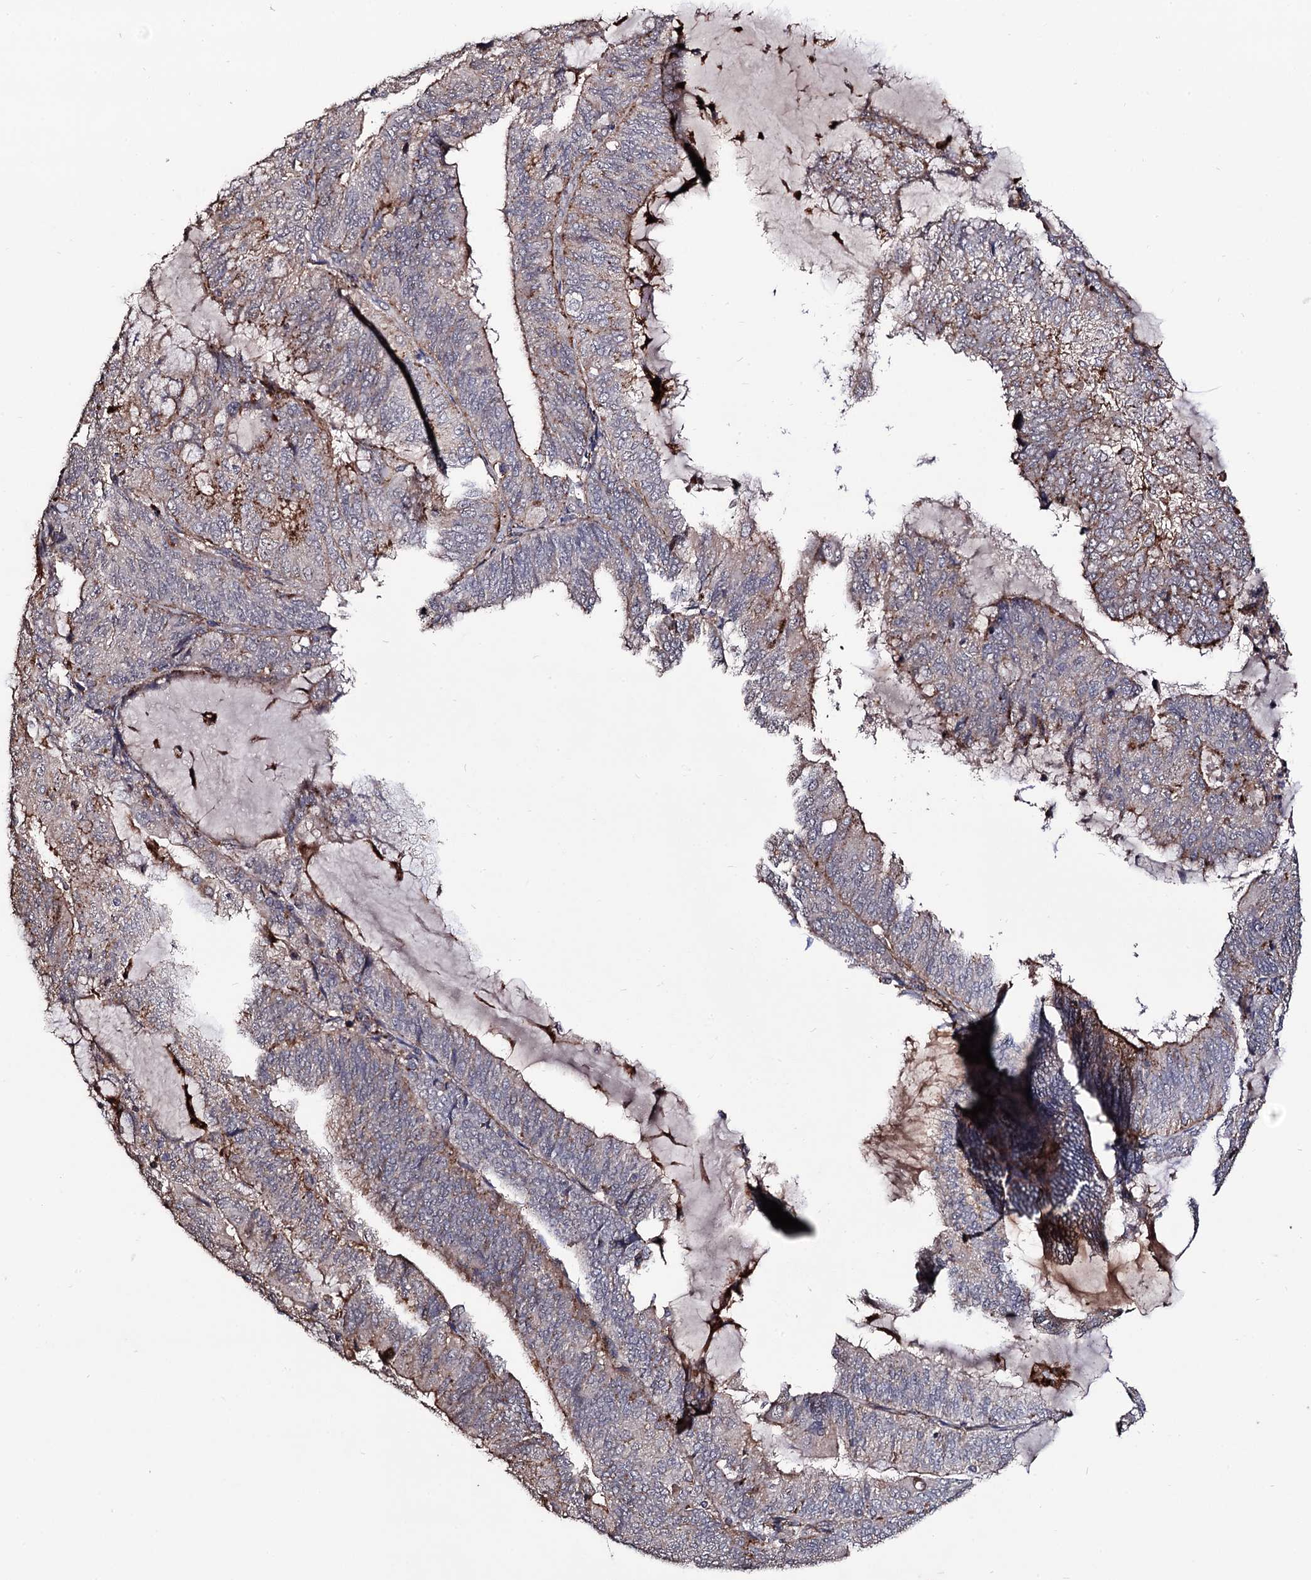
{"staining": {"intensity": "weak", "quantity": "25%-75%", "location": "cytoplasmic/membranous"}, "tissue": "endometrial cancer", "cell_type": "Tumor cells", "image_type": "cancer", "snomed": [{"axis": "morphology", "description": "Adenocarcinoma, NOS"}, {"axis": "topography", "description": "Endometrium"}], "caption": "Endometrial adenocarcinoma stained with a brown dye demonstrates weak cytoplasmic/membranous positive expression in approximately 25%-75% of tumor cells.", "gene": "MICAL2", "patient": {"sex": "female", "age": 81}}